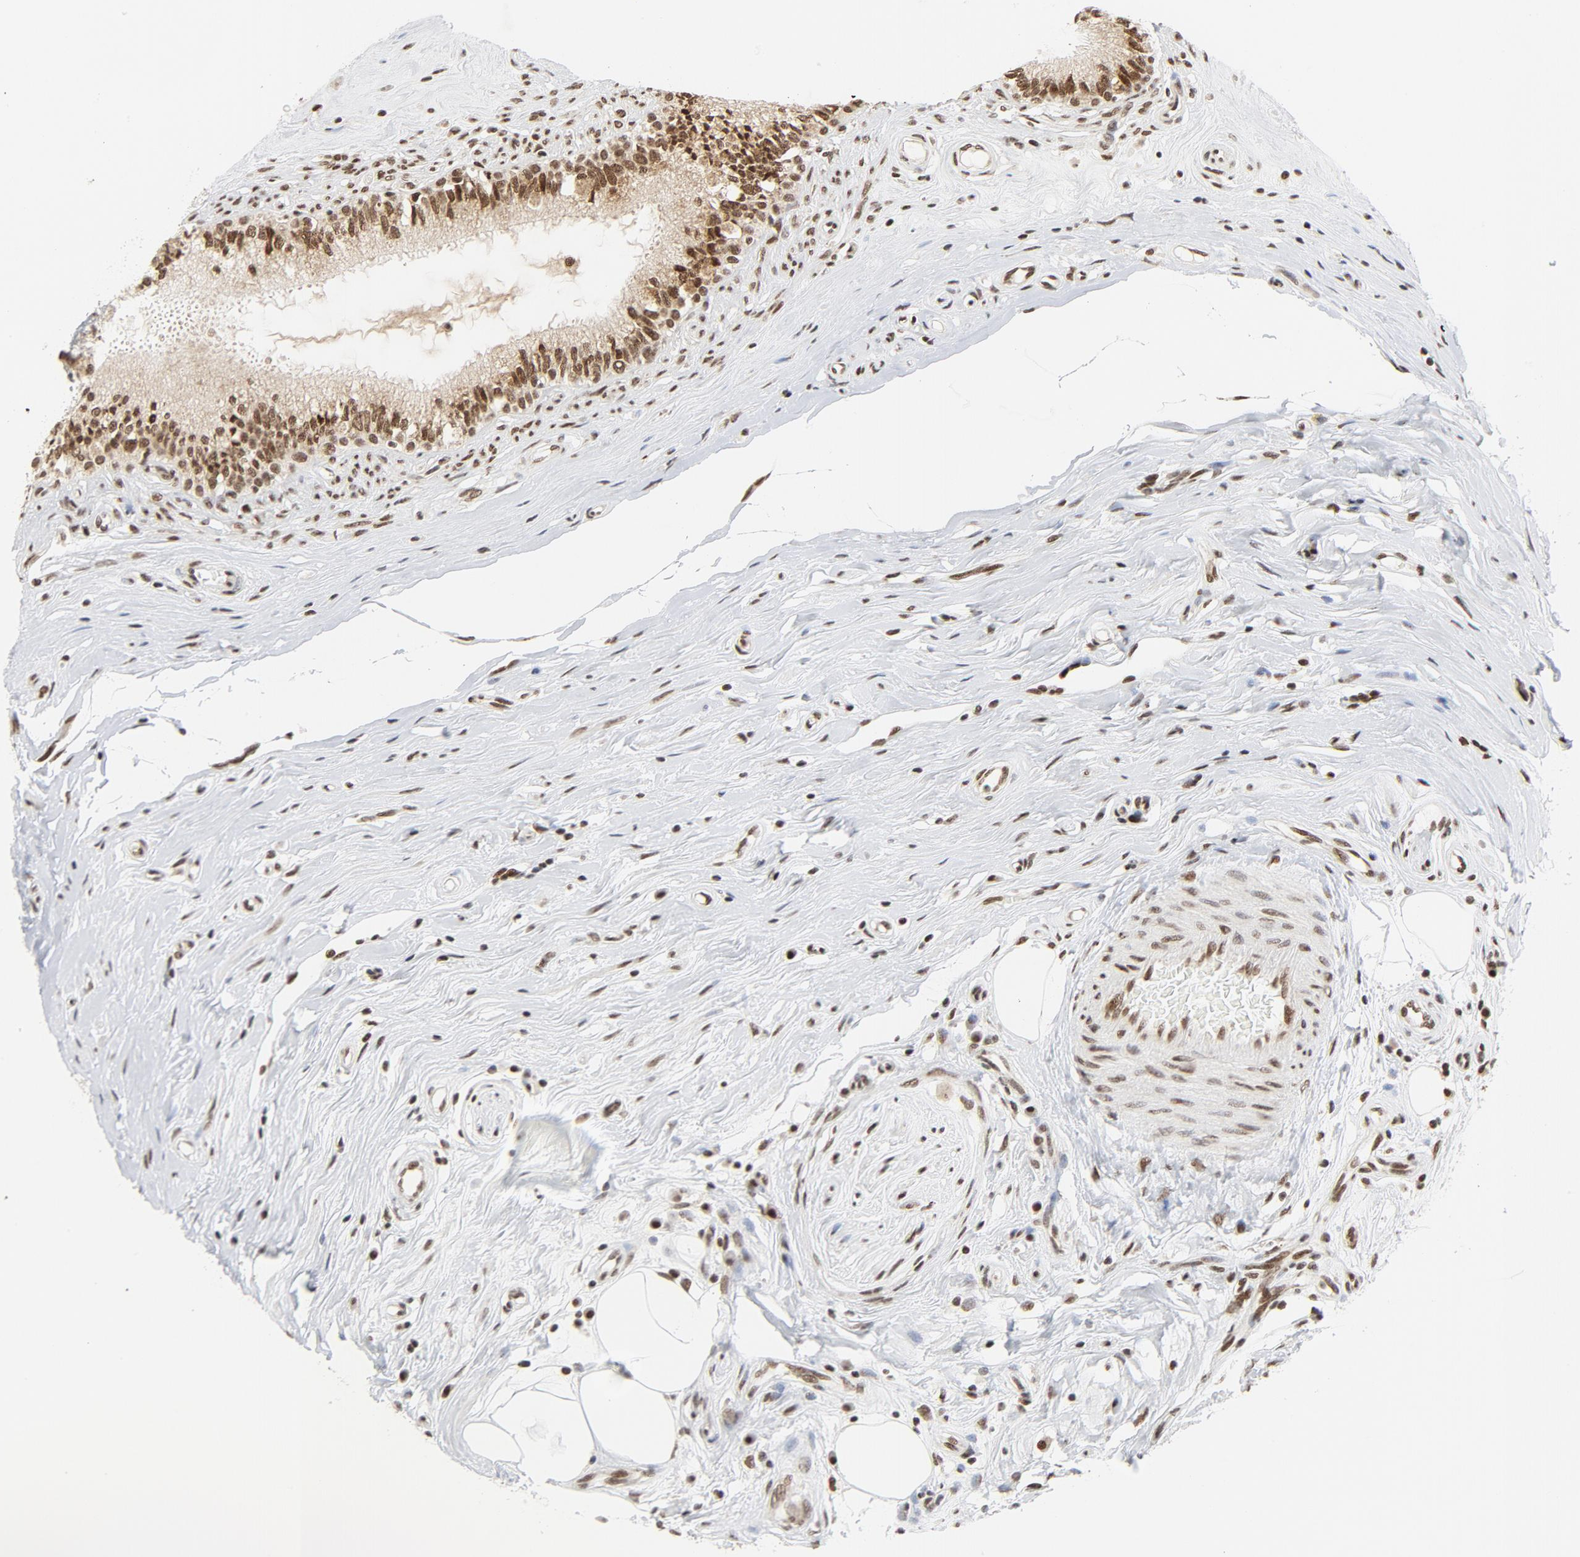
{"staining": {"intensity": "moderate", "quantity": ">75%", "location": "nuclear"}, "tissue": "epididymis", "cell_type": "Glandular cells", "image_type": "normal", "snomed": [{"axis": "morphology", "description": "Normal tissue, NOS"}, {"axis": "morphology", "description": "Inflammation, NOS"}, {"axis": "topography", "description": "Epididymis"}], "caption": "Immunohistochemical staining of unremarkable human epididymis displays moderate nuclear protein expression in approximately >75% of glandular cells.", "gene": "ERCC1", "patient": {"sex": "male", "age": 84}}